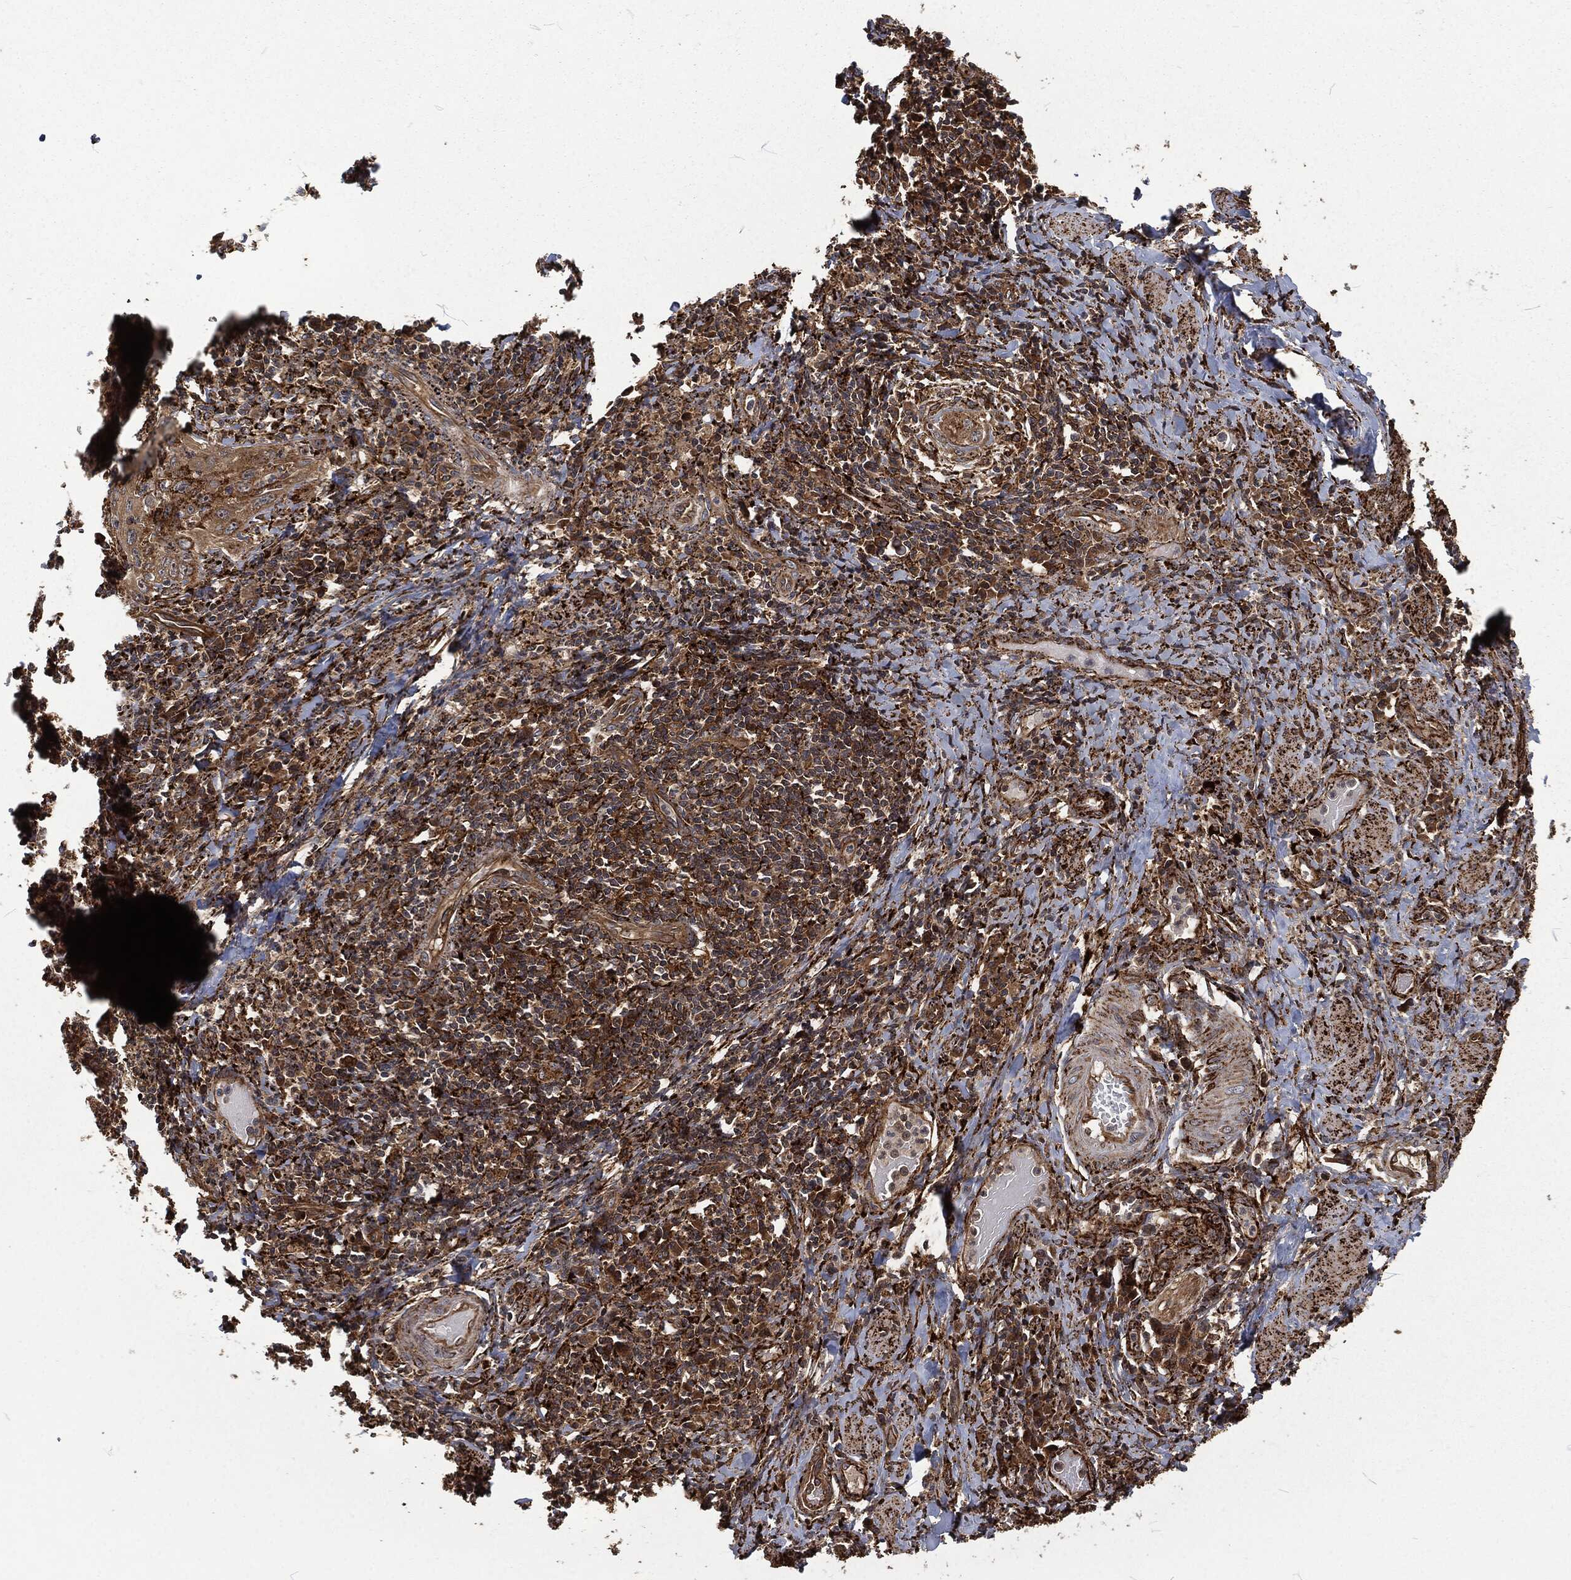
{"staining": {"intensity": "strong", "quantity": "25%-75%", "location": "cytoplasmic/membranous"}, "tissue": "cervical cancer", "cell_type": "Tumor cells", "image_type": "cancer", "snomed": [{"axis": "morphology", "description": "Squamous cell carcinoma, NOS"}, {"axis": "topography", "description": "Cervix"}], "caption": "Tumor cells demonstrate high levels of strong cytoplasmic/membranous expression in about 25%-75% of cells in cervical squamous cell carcinoma. The protein is shown in brown color, while the nuclei are stained blue.", "gene": "RFTN1", "patient": {"sex": "female", "age": 26}}